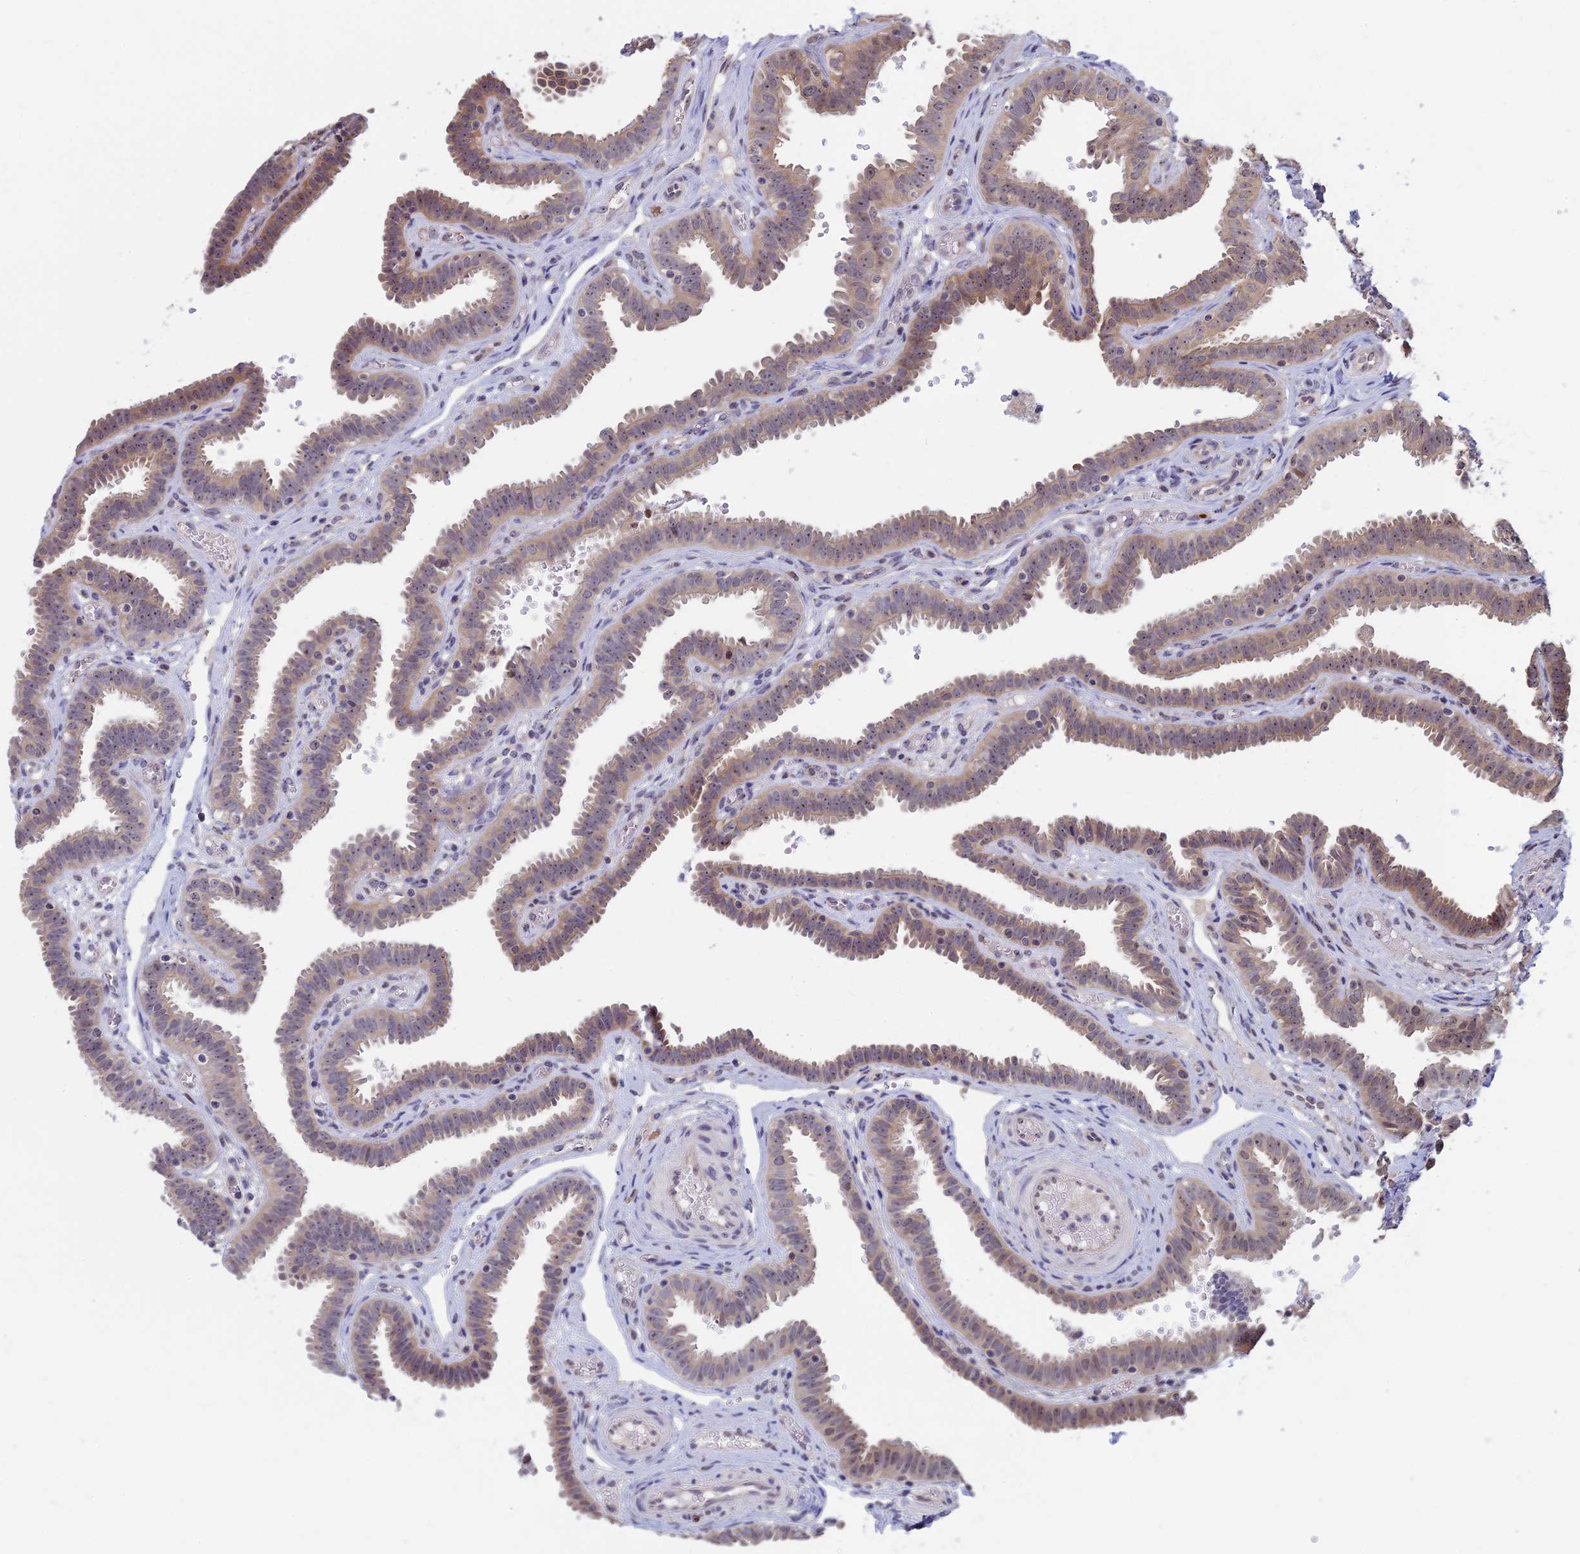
{"staining": {"intensity": "weak", "quantity": "25%-75%", "location": "cytoplasmic/membranous,nuclear"}, "tissue": "fallopian tube", "cell_type": "Glandular cells", "image_type": "normal", "snomed": [{"axis": "morphology", "description": "Normal tissue, NOS"}, {"axis": "topography", "description": "Fallopian tube"}], "caption": "Brown immunohistochemical staining in benign human fallopian tube exhibits weak cytoplasmic/membranous,nuclear positivity in about 25%-75% of glandular cells.", "gene": "SPIRE1", "patient": {"sex": "female", "age": 37}}